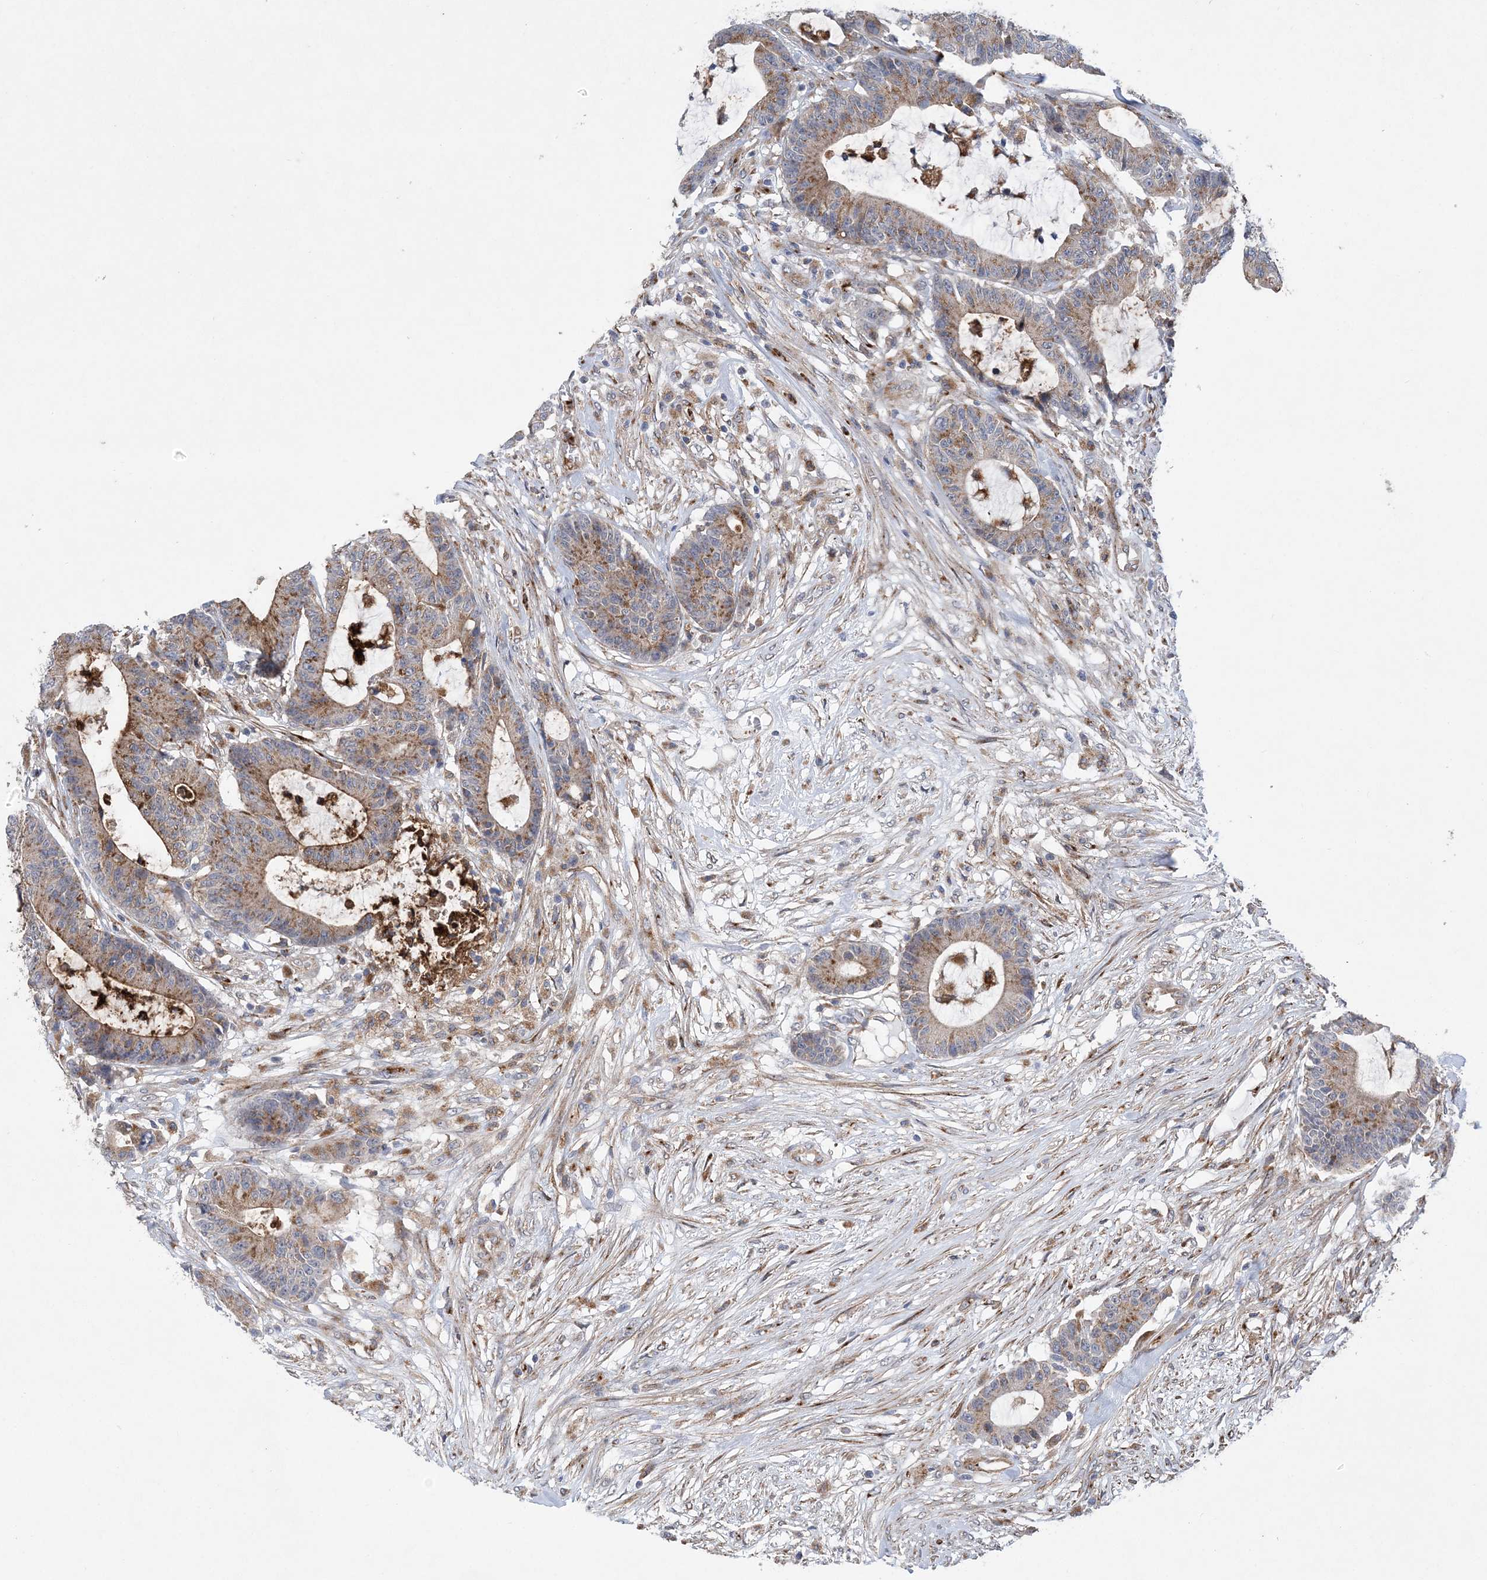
{"staining": {"intensity": "moderate", "quantity": ">75%", "location": "cytoplasmic/membranous"}, "tissue": "colorectal cancer", "cell_type": "Tumor cells", "image_type": "cancer", "snomed": [{"axis": "morphology", "description": "Adenocarcinoma, NOS"}, {"axis": "topography", "description": "Colon"}], "caption": "An immunohistochemistry histopathology image of tumor tissue is shown. Protein staining in brown shows moderate cytoplasmic/membranous positivity in adenocarcinoma (colorectal) within tumor cells.", "gene": "PTTG1IP", "patient": {"sex": "female", "age": 84}}